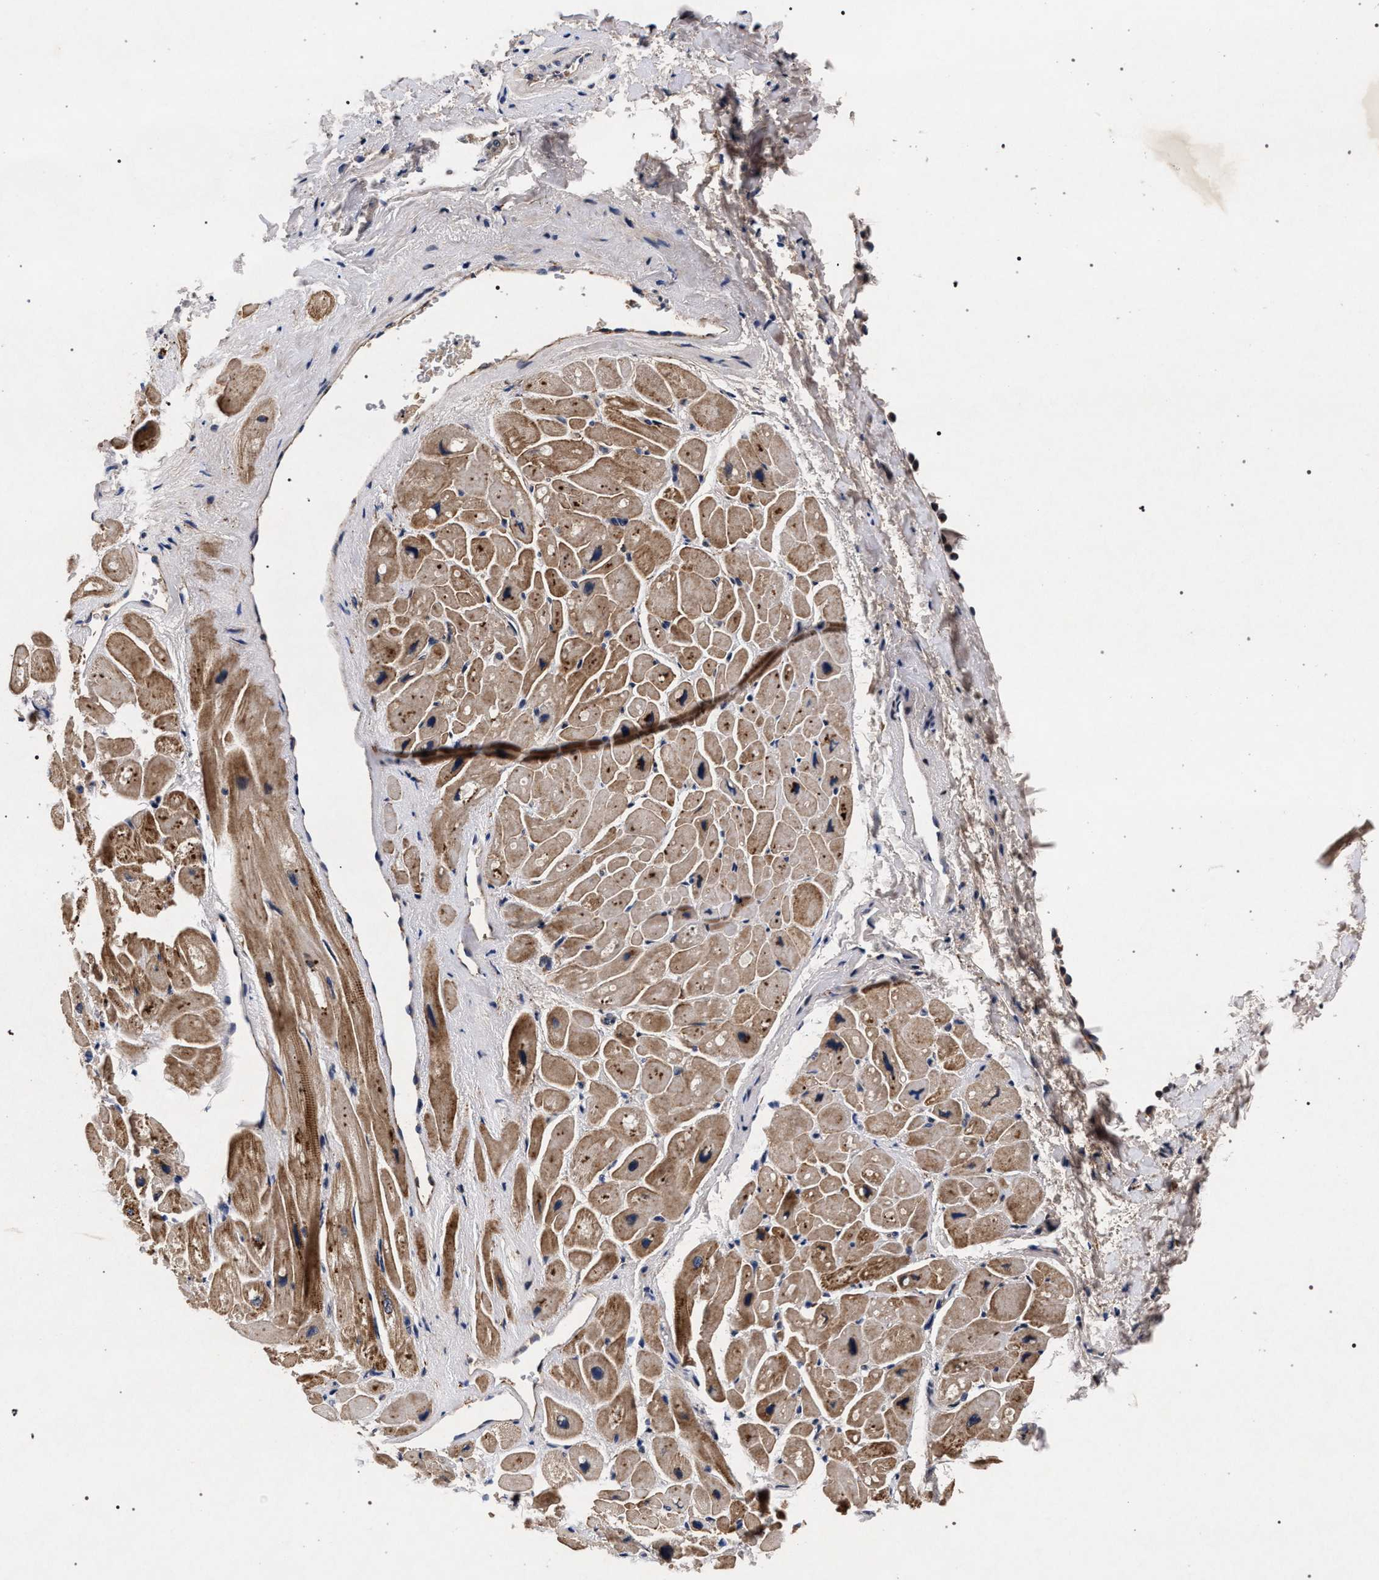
{"staining": {"intensity": "moderate", "quantity": ">75%", "location": "cytoplasmic/membranous"}, "tissue": "heart muscle", "cell_type": "Cardiomyocytes", "image_type": "normal", "snomed": [{"axis": "morphology", "description": "Normal tissue, NOS"}, {"axis": "topography", "description": "Heart"}], "caption": "Immunohistochemical staining of normal human heart muscle demonstrates >75% levels of moderate cytoplasmic/membranous protein staining in about >75% of cardiomyocytes.", "gene": "NEK7", "patient": {"sex": "male", "age": 49}}